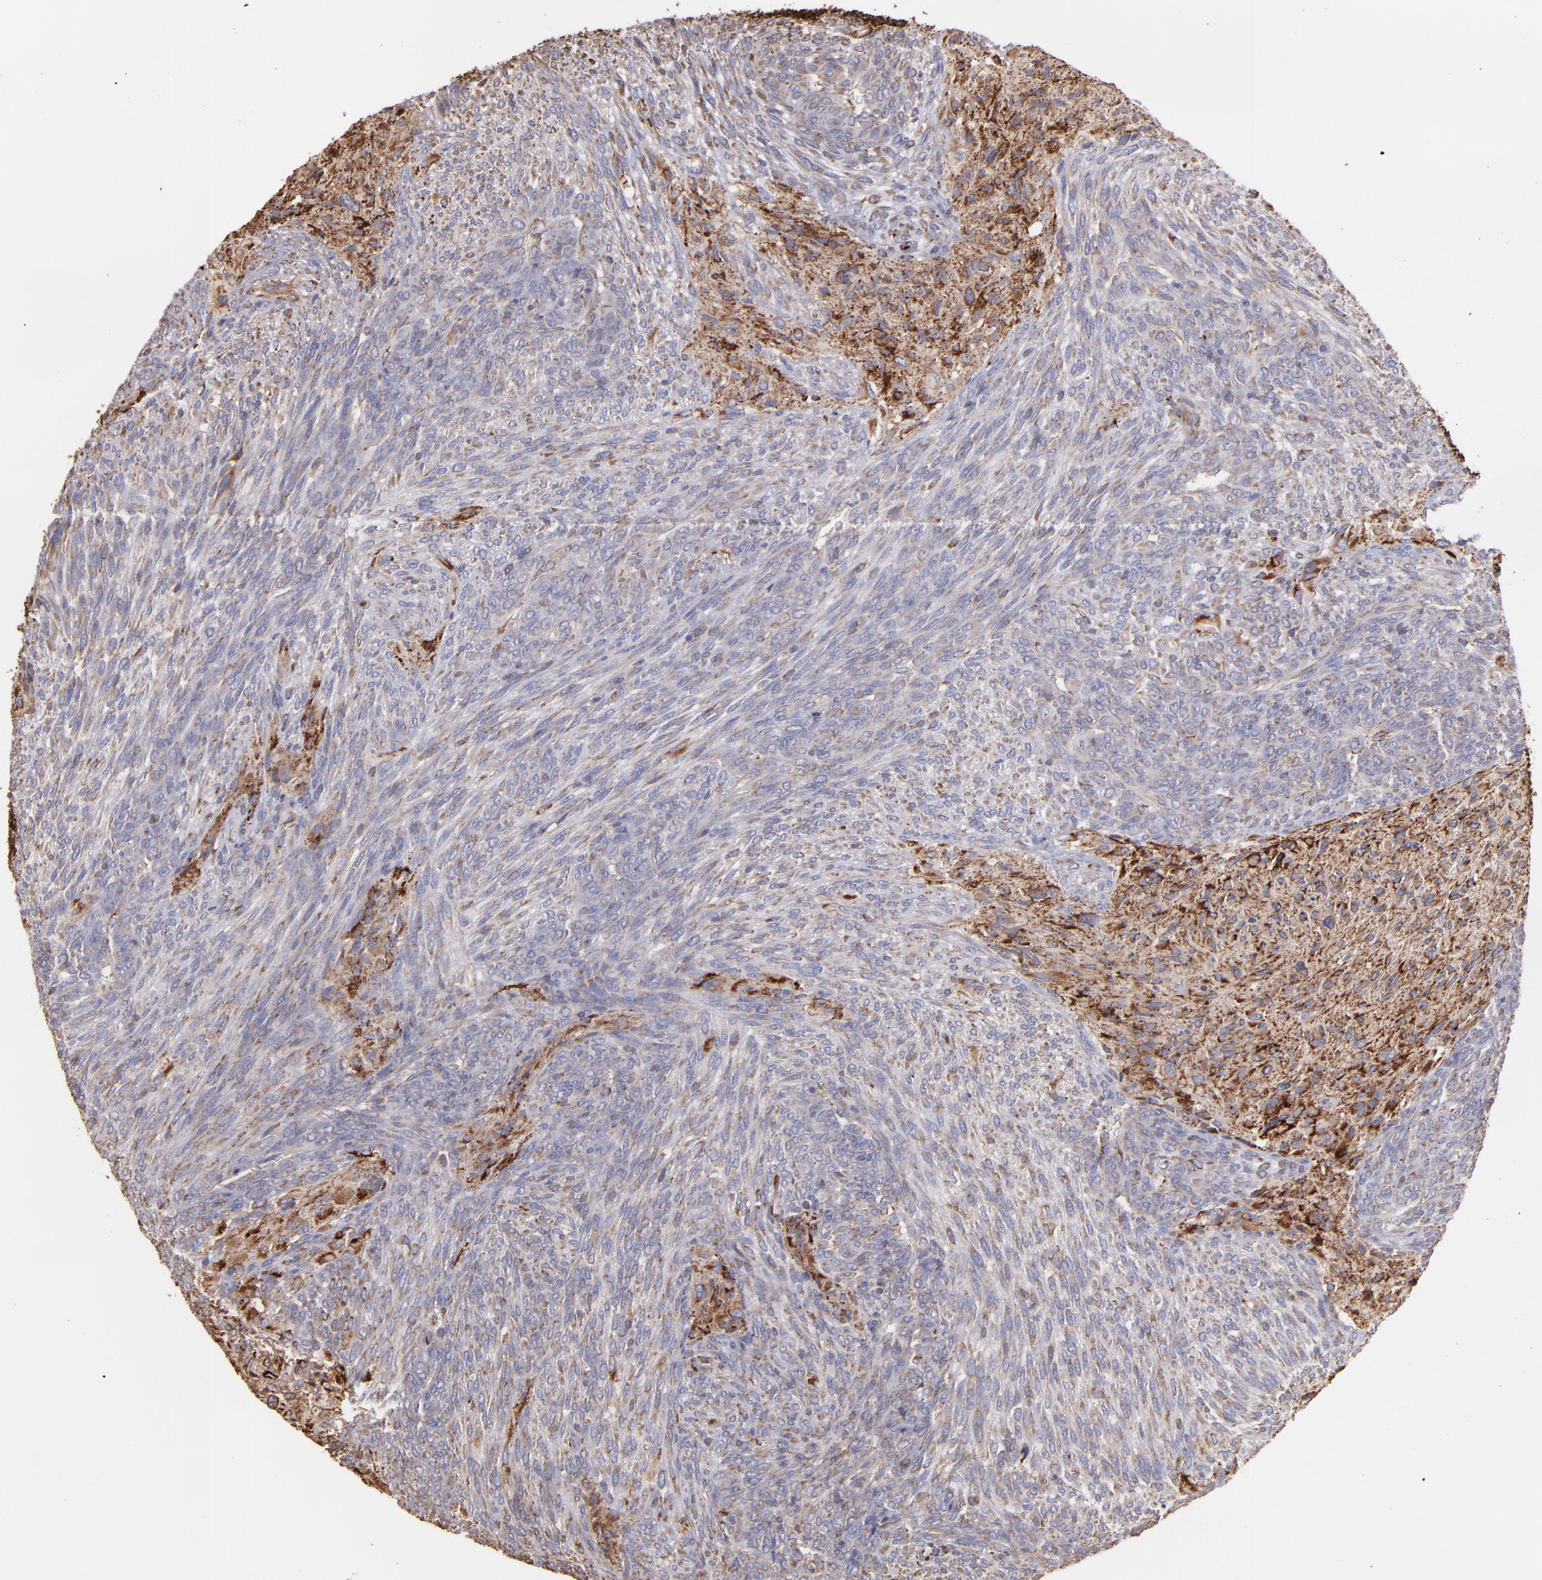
{"staining": {"intensity": "moderate", "quantity": ">75%", "location": "cytoplasmic/membranous"}, "tissue": "glioma", "cell_type": "Tumor cells", "image_type": "cancer", "snomed": [{"axis": "morphology", "description": "Glioma, malignant, High grade"}, {"axis": "topography", "description": "Cerebral cortex"}], "caption": "Tumor cells exhibit moderate cytoplasmic/membranous staining in approximately >75% of cells in glioma.", "gene": "MAOB", "patient": {"sex": "female", "age": 55}}